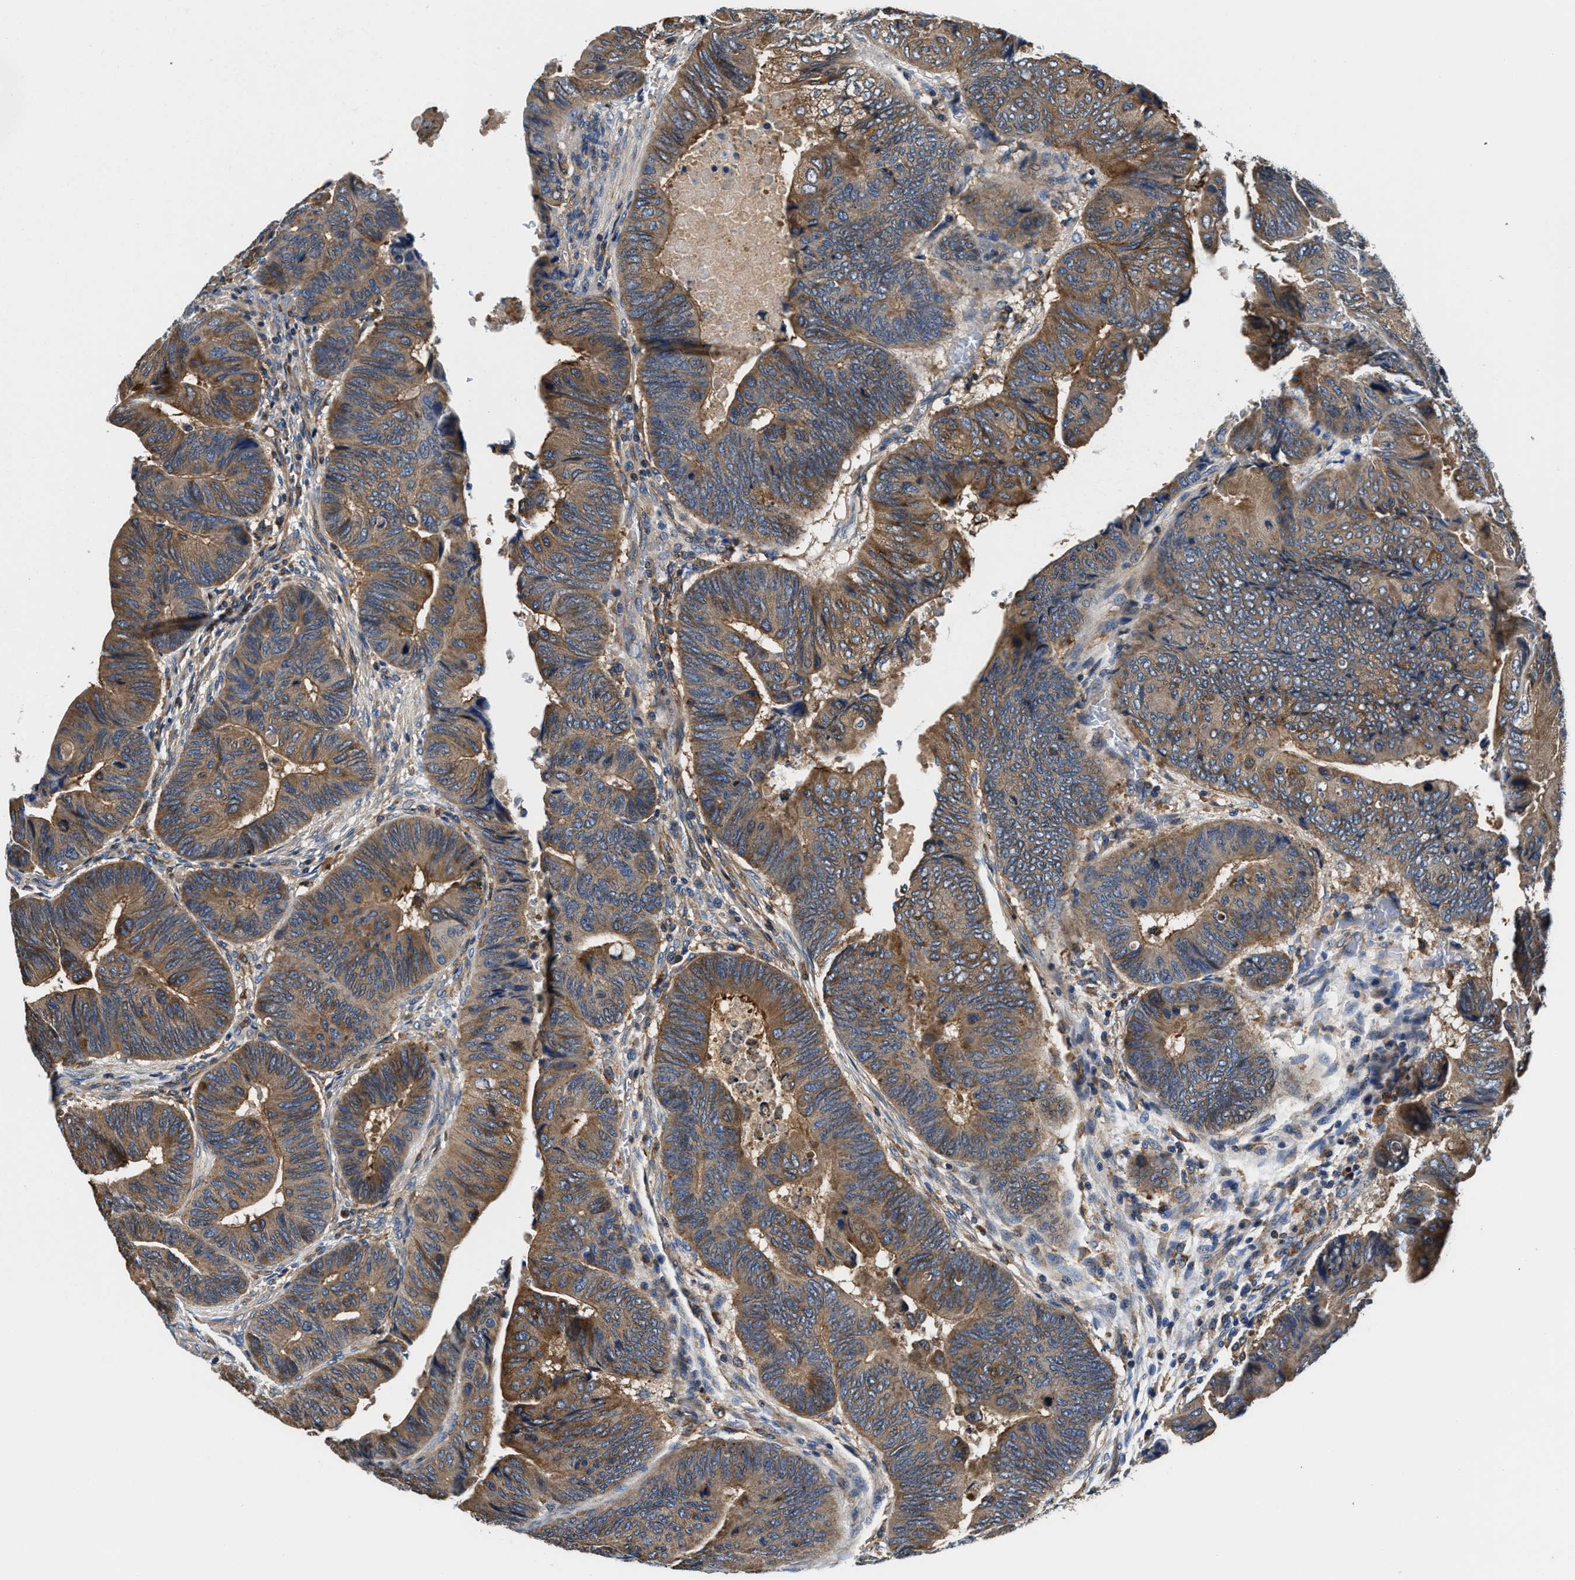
{"staining": {"intensity": "moderate", "quantity": ">75%", "location": "cytoplasmic/membranous"}, "tissue": "colorectal cancer", "cell_type": "Tumor cells", "image_type": "cancer", "snomed": [{"axis": "morphology", "description": "Normal tissue, NOS"}, {"axis": "morphology", "description": "Adenocarcinoma, NOS"}, {"axis": "topography", "description": "Rectum"}, {"axis": "topography", "description": "Peripheral nerve tissue"}], "caption": "Protein expression by immunohistochemistry exhibits moderate cytoplasmic/membranous positivity in approximately >75% of tumor cells in adenocarcinoma (colorectal).", "gene": "PPP1R9B", "patient": {"sex": "male", "age": 92}}